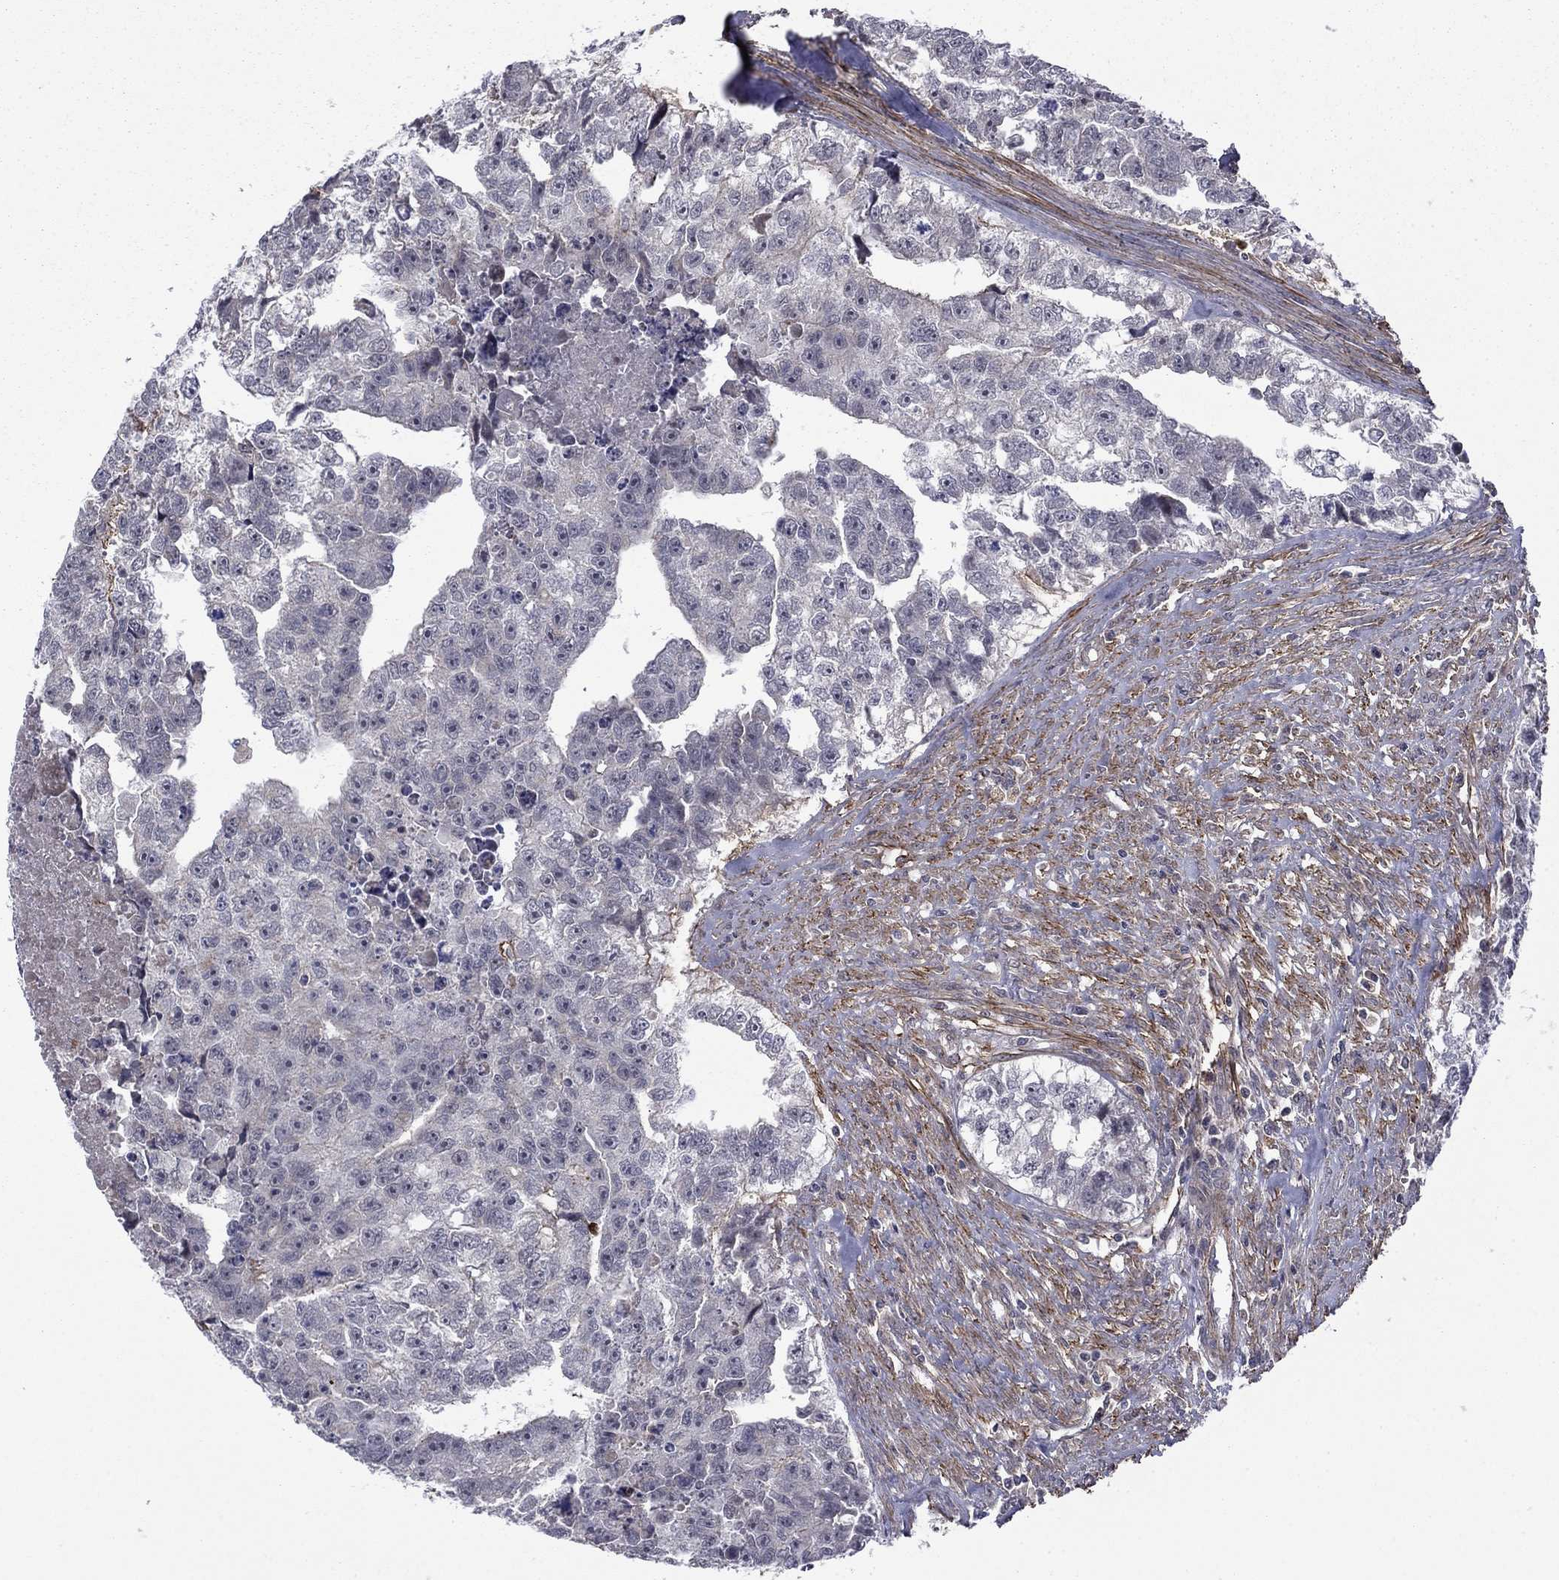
{"staining": {"intensity": "negative", "quantity": "none", "location": "none"}, "tissue": "testis cancer", "cell_type": "Tumor cells", "image_type": "cancer", "snomed": [{"axis": "morphology", "description": "Carcinoma, Embryonal, NOS"}, {"axis": "morphology", "description": "Teratoma, malignant, NOS"}, {"axis": "topography", "description": "Testis"}], "caption": "IHC photomicrograph of human testis cancer (embryonal carcinoma) stained for a protein (brown), which demonstrates no positivity in tumor cells. (DAB immunohistochemistry visualized using brightfield microscopy, high magnification).", "gene": "DOP1B", "patient": {"sex": "male", "age": 44}}